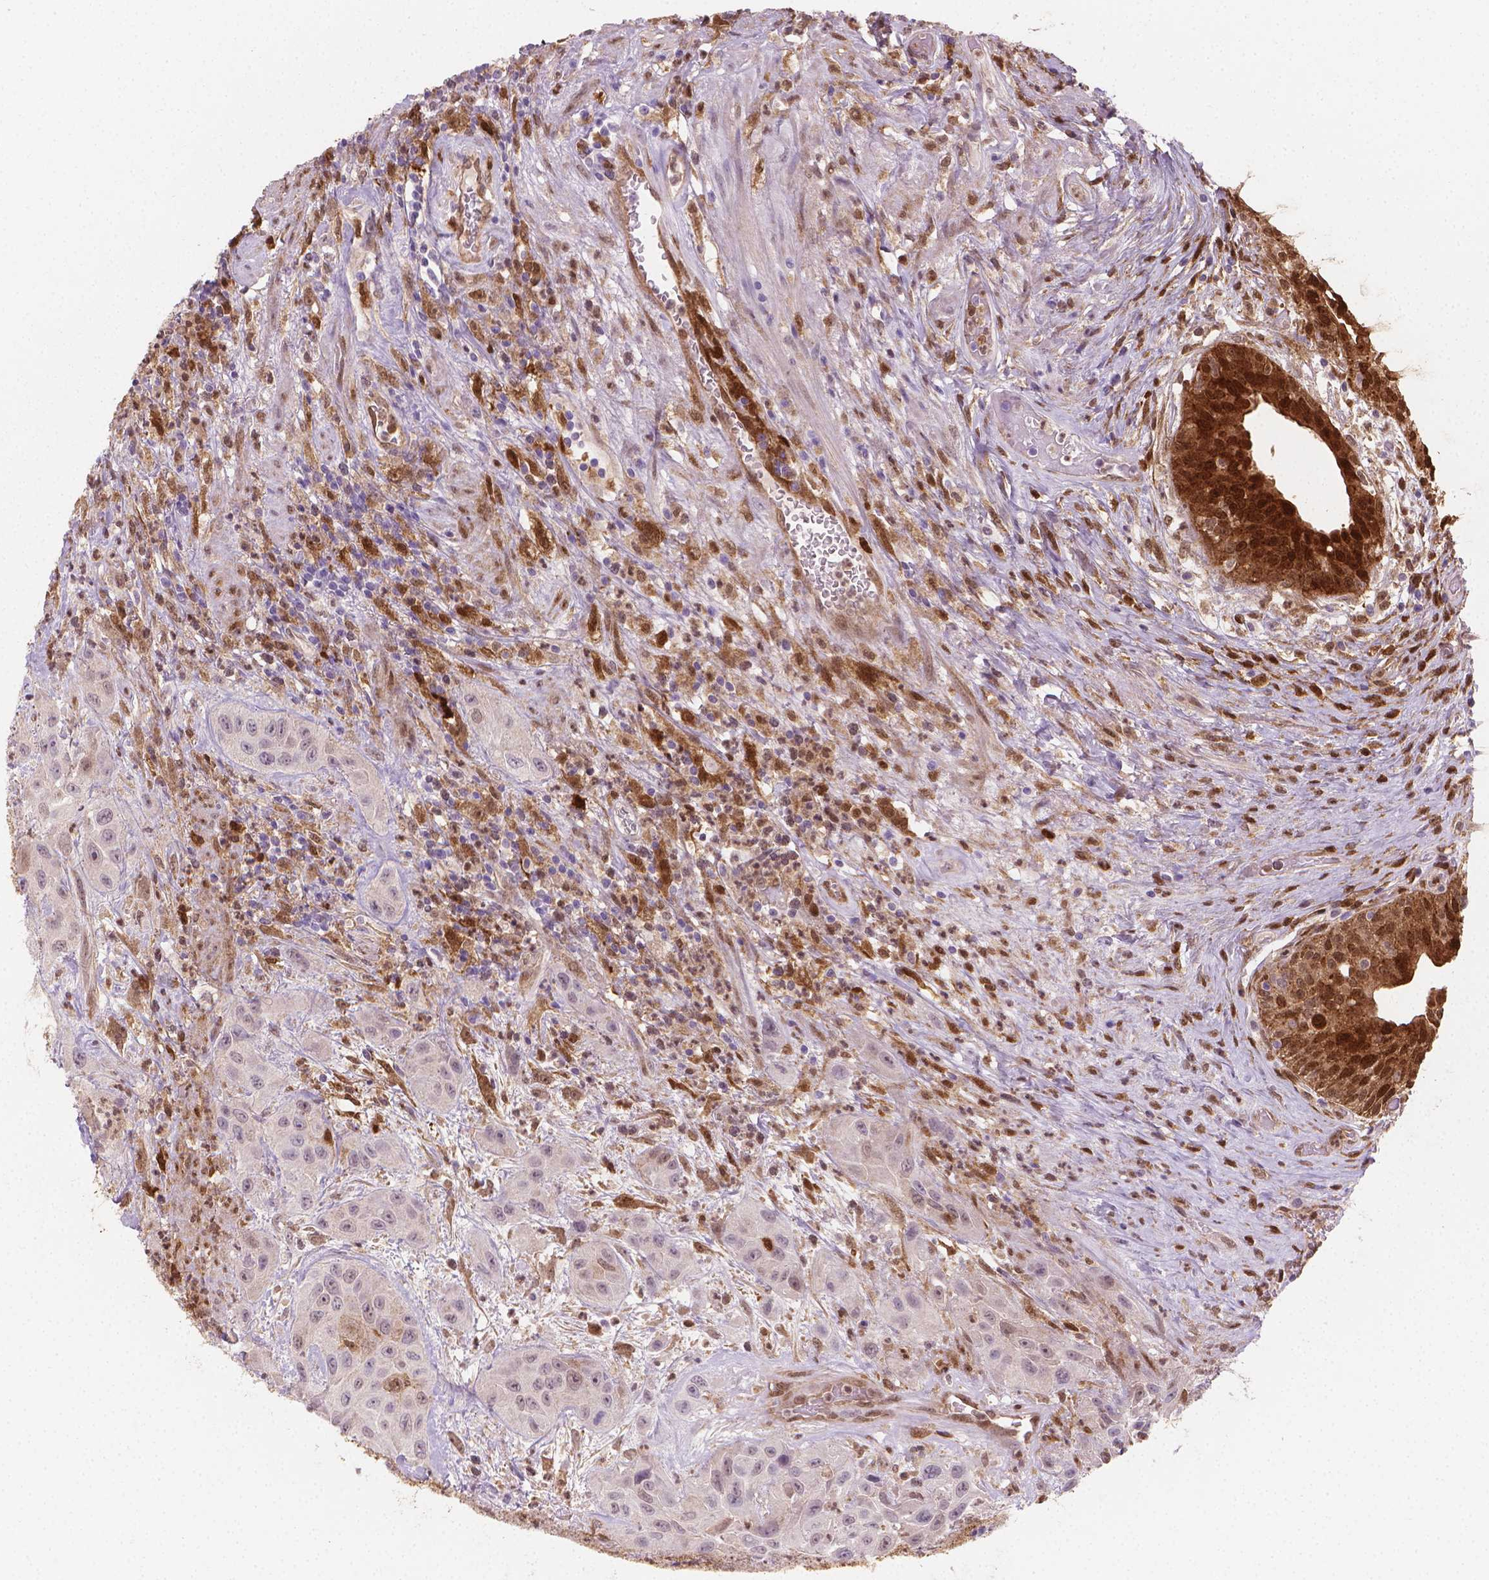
{"staining": {"intensity": "negative", "quantity": "none", "location": "none"}, "tissue": "urothelial cancer", "cell_type": "Tumor cells", "image_type": "cancer", "snomed": [{"axis": "morphology", "description": "Urothelial carcinoma, High grade"}, {"axis": "topography", "description": "Urinary bladder"}], "caption": "Histopathology image shows no protein expression in tumor cells of urothelial cancer tissue.", "gene": "TNFAIP2", "patient": {"sex": "male", "age": 79}}